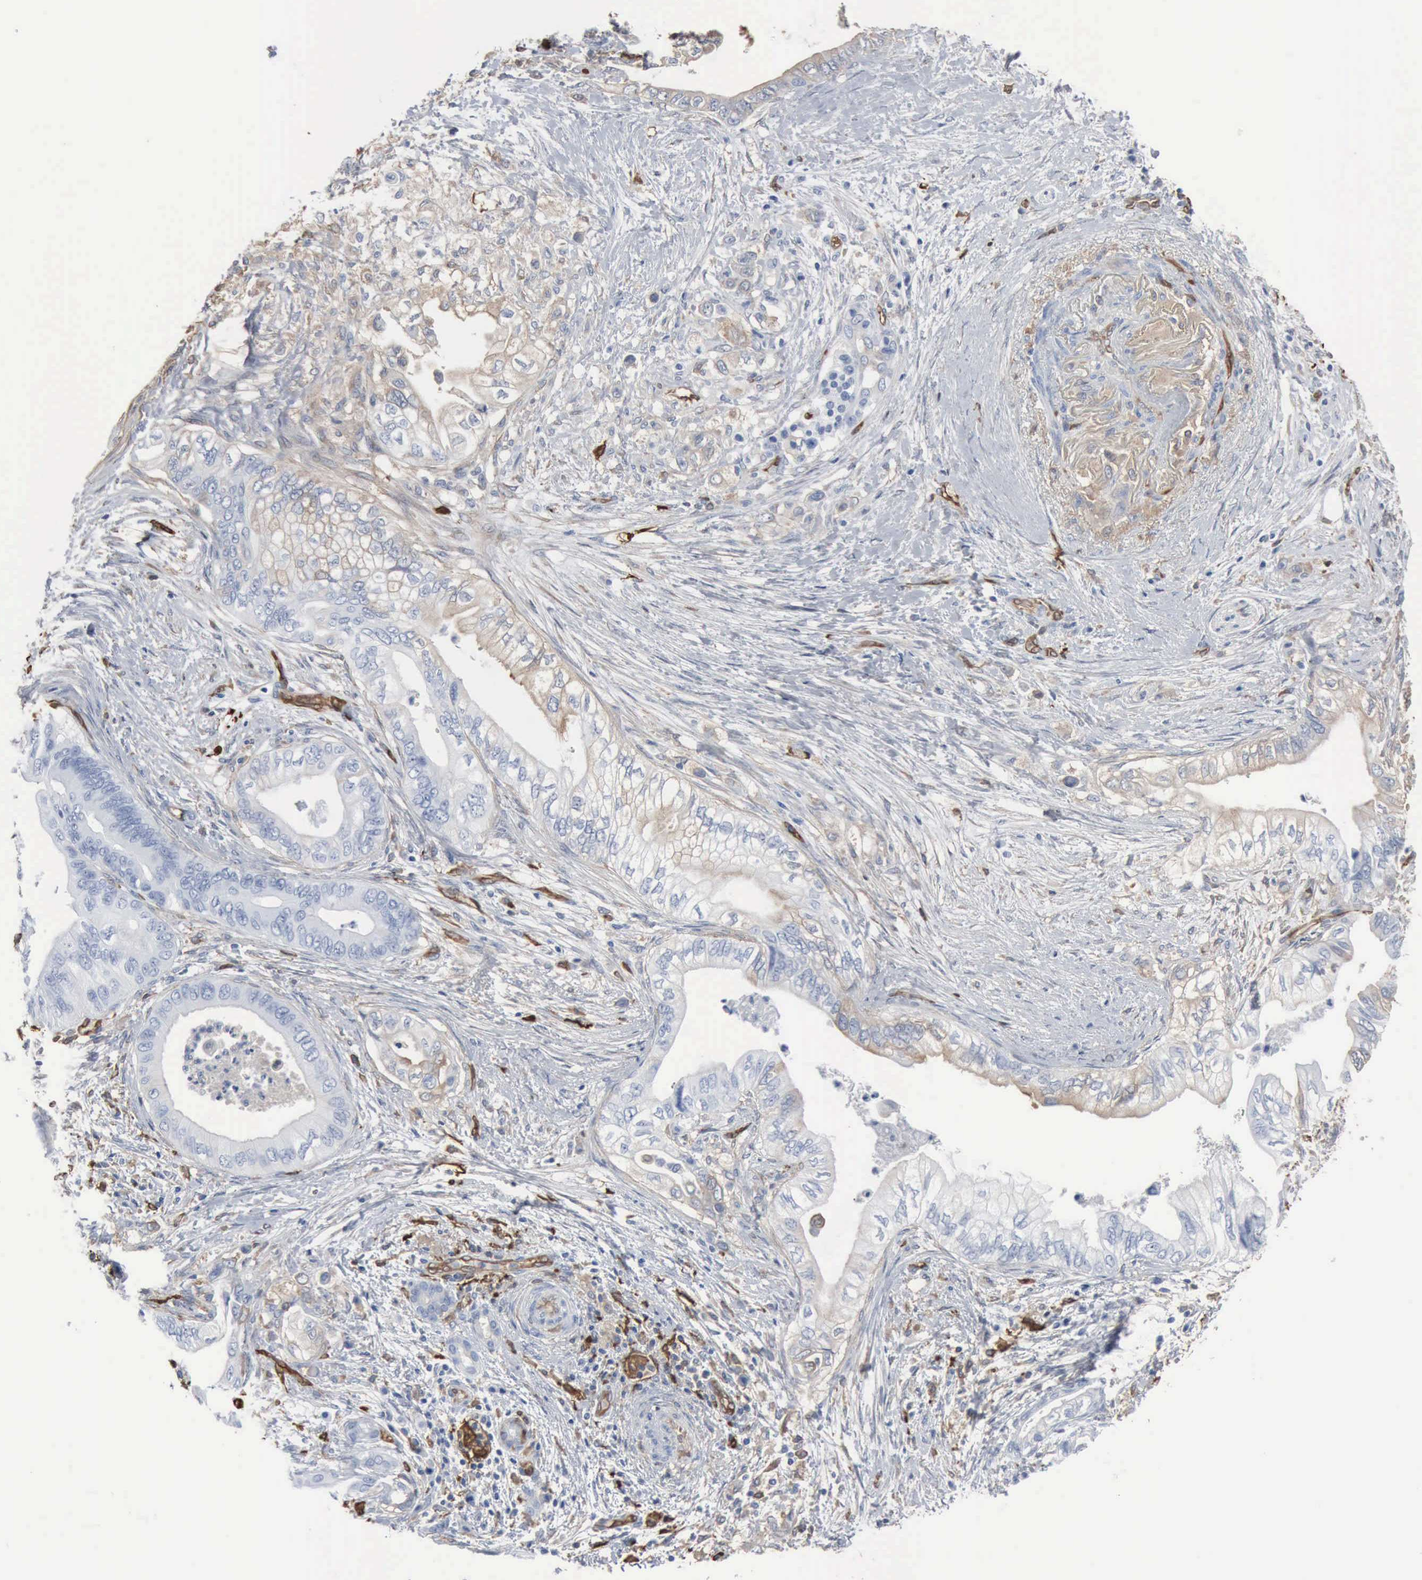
{"staining": {"intensity": "weak", "quantity": ">75%", "location": "cytoplasmic/membranous"}, "tissue": "pancreatic cancer", "cell_type": "Tumor cells", "image_type": "cancer", "snomed": [{"axis": "morphology", "description": "Adenocarcinoma, NOS"}, {"axis": "topography", "description": "Pancreas"}], "caption": "Approximately >75% of tumor cells in pancreatic cancer (adenocarcinoma) demonstrate weak cytoplasmic/membranous protein positivity as visualized by brown immunohistochemical staining.", "gene": "FSCN1", "patient": {"sex": "female", "age": 66}}